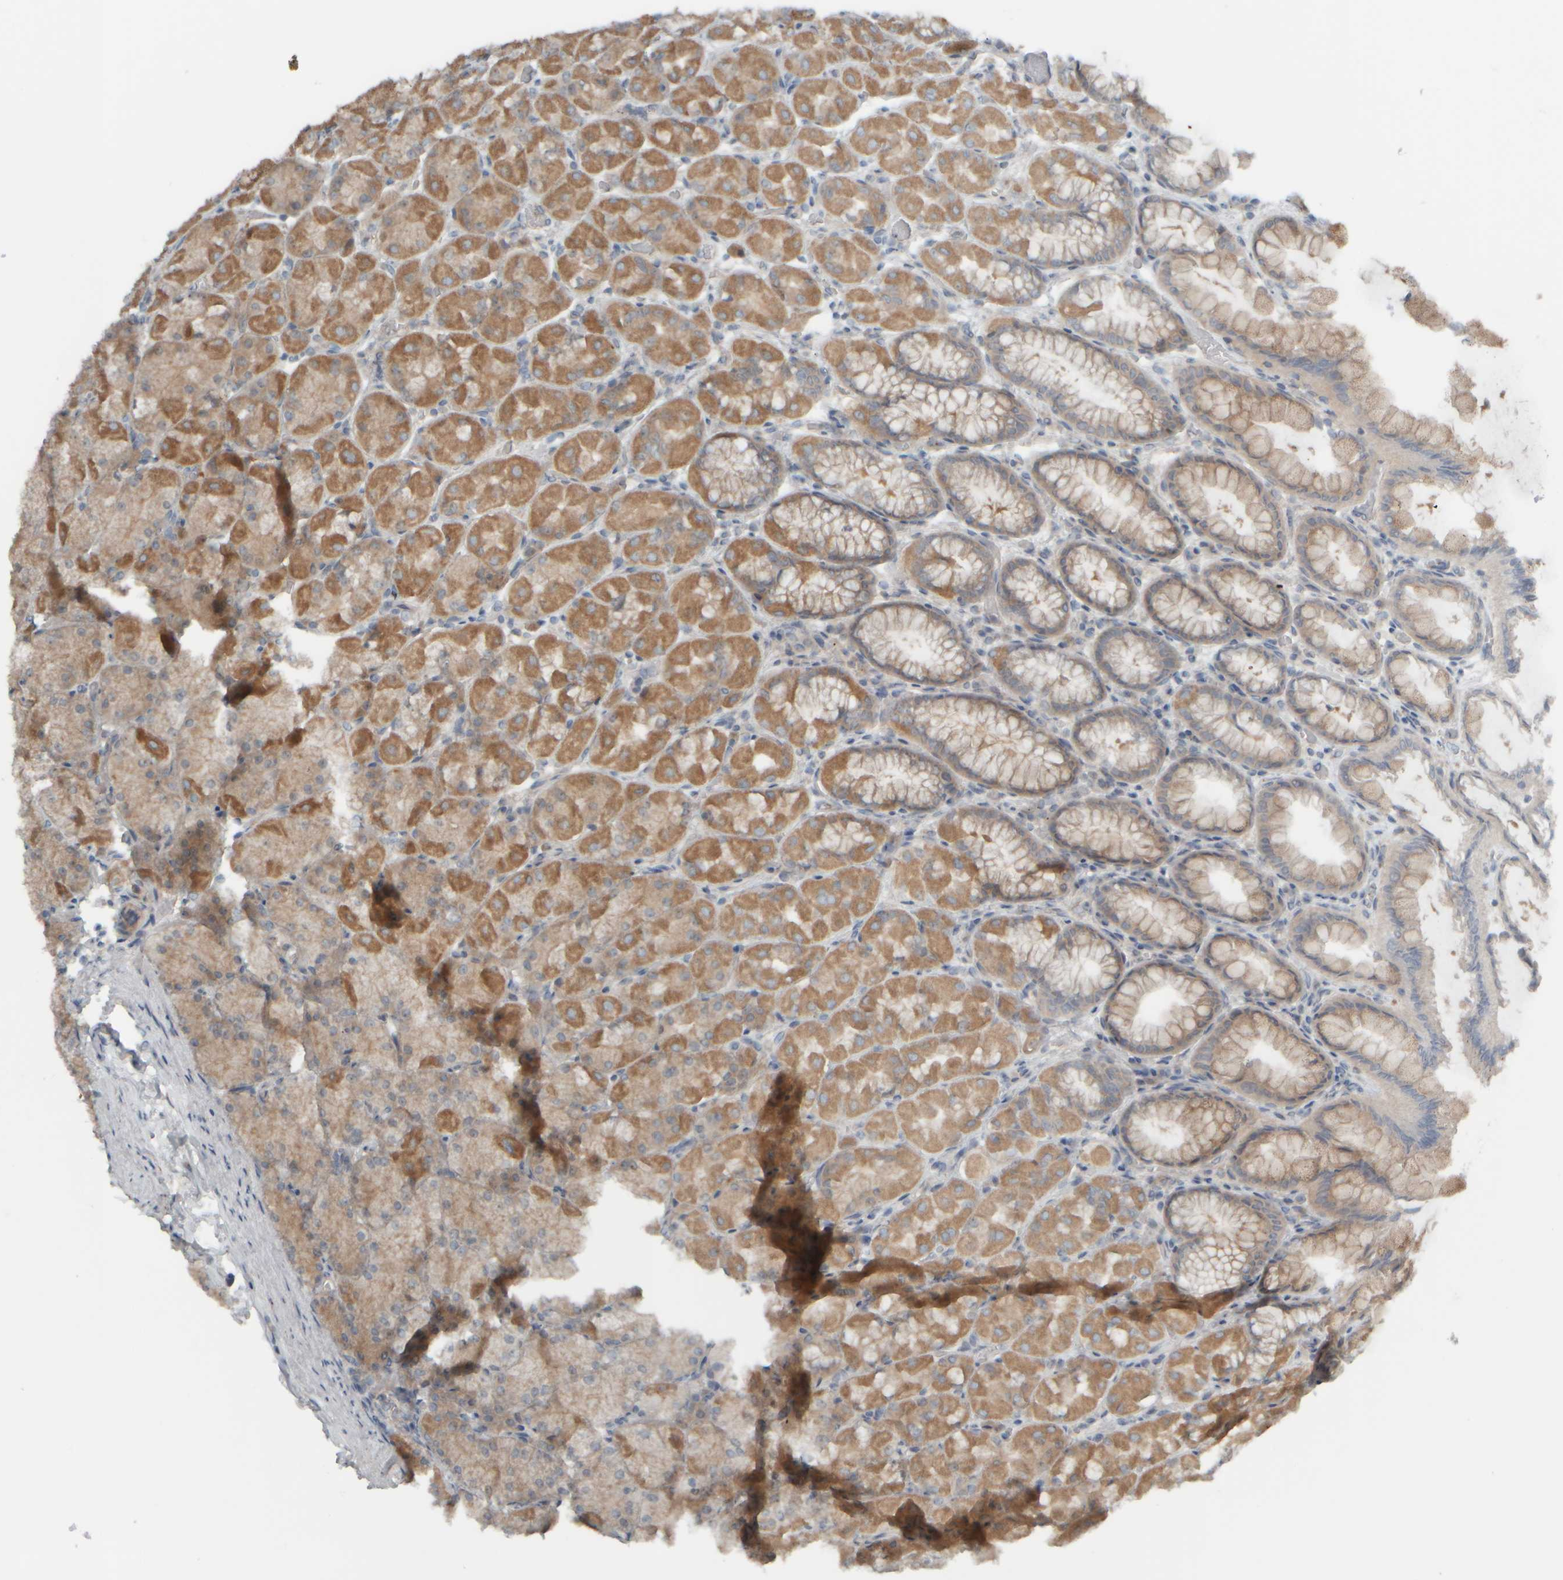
{"staining": {"intensity": "moderate", "quantity": ">75%", "location": "cytoplasmic/membranous"}, "tissue": "stomach", "cell_type": "Glandular cells", "image_type": "normal", "snomed": [{"axis": "morphology", "description": "Normal tissue, NOS"}, {"axis": "topography", "description": "Stomach, upper"}], "caption": "The immunohistochemical stain labels moderate cytoplasmic/membranous expression in glandular cells of unremarkable stomach. The staining was performed using DAB (3,3'-diaminobenzidine), with brown indicating positive protein expression. Nuclei are stained blue with hematoxylin.", "gene": "HGS", "patient": {"sex": "female", "age": 56}}